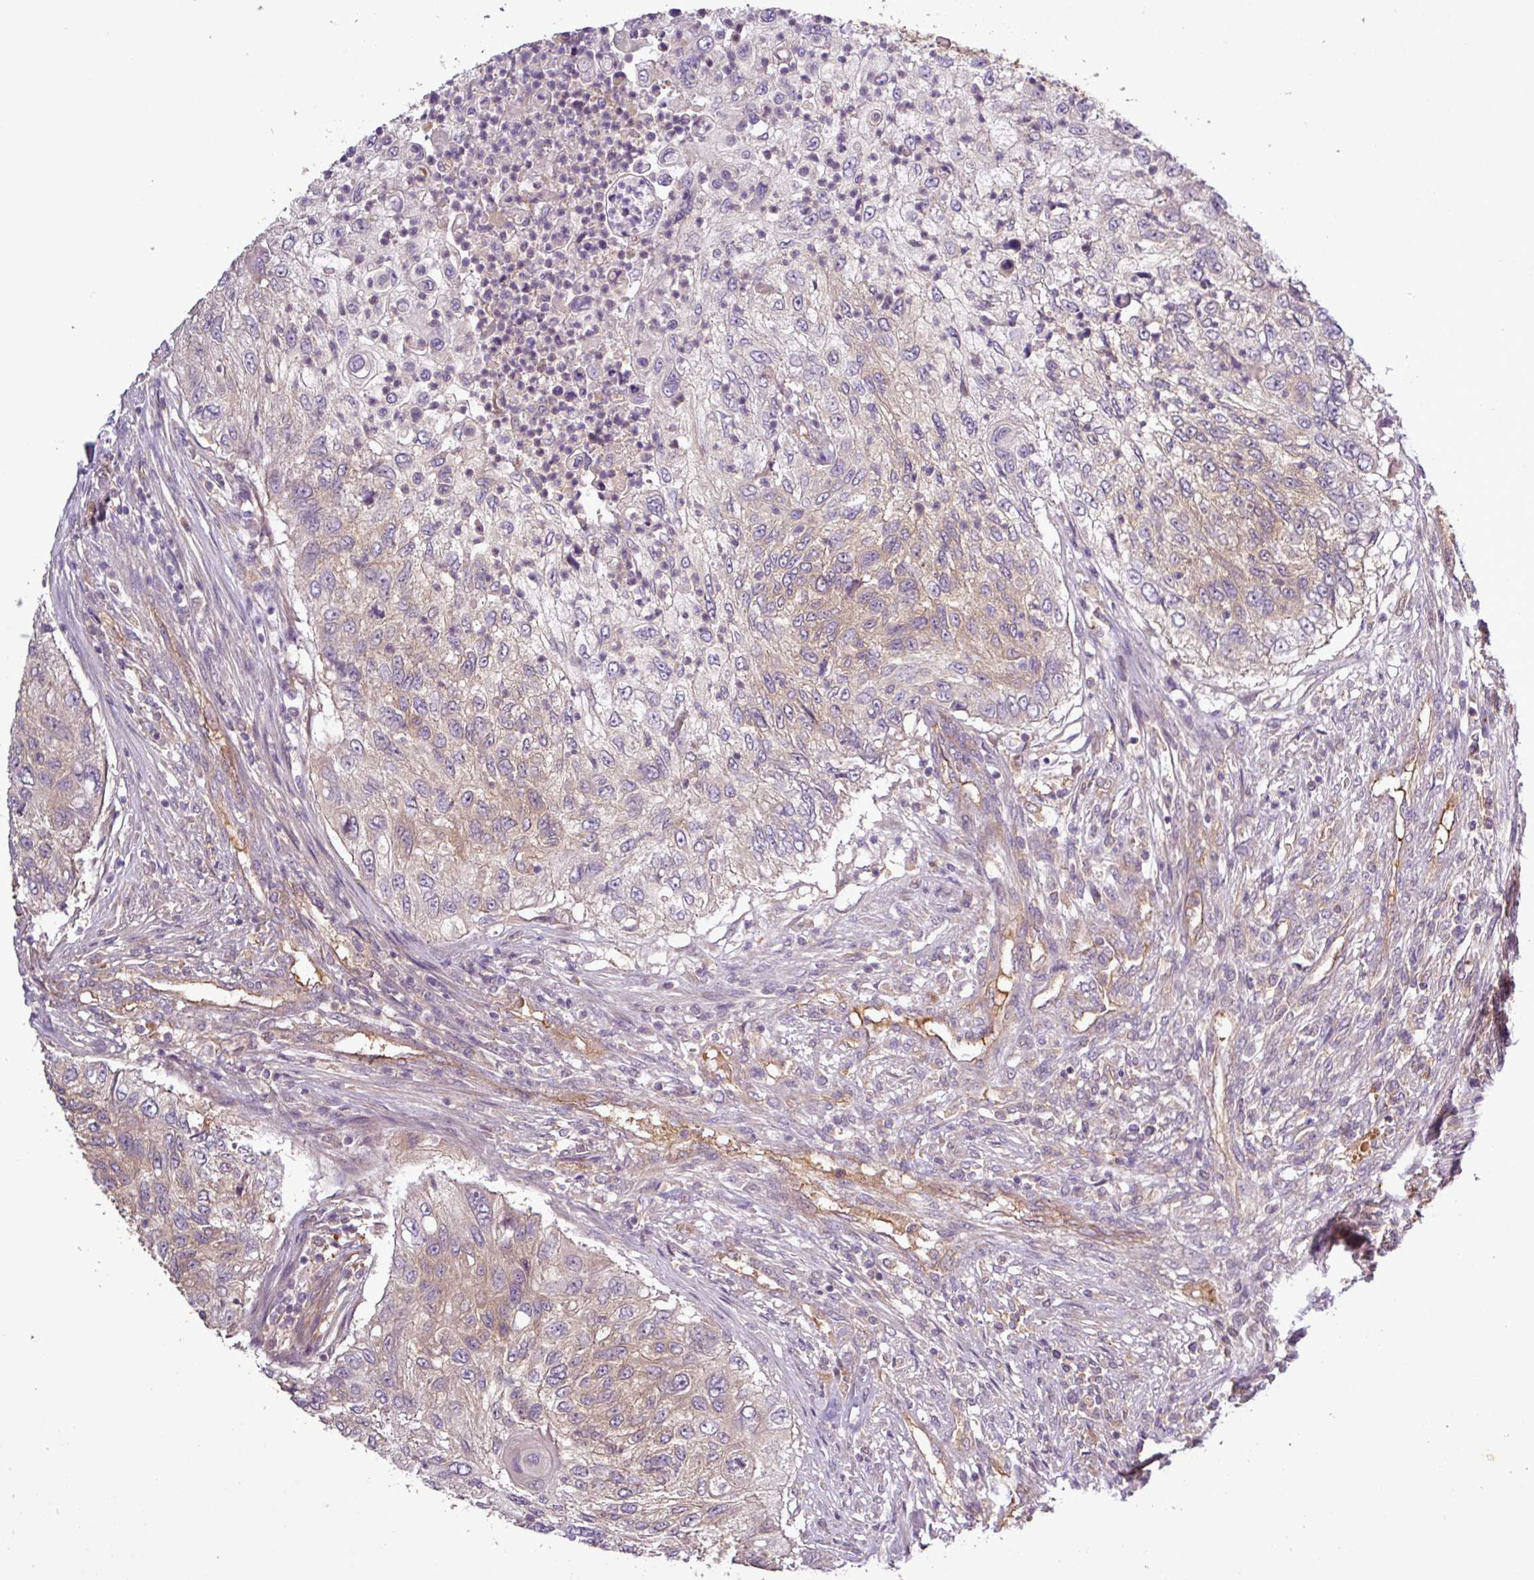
{"staining": {"intensity": "weak", "quantity": "25%-75%", "location": "cytoplasmic/membranous"}, "tissue": "urothelial cancer", "cell_type": "Tumor cells", "image_type": "cancer", "snomed": [{"axis": "morphology", "description": "Urothelial carcinoma, High grade"}, {"axis": "topography", "description": "Urinary bladder"}], "caption": "Tumor cells display low levels of weak cytoplasmic/membranous positivity in approximately 25%-75% of cells in urothelial cancer.", "gene": "SIRPB2", "patient": {"sex": "female", "age": 60}}